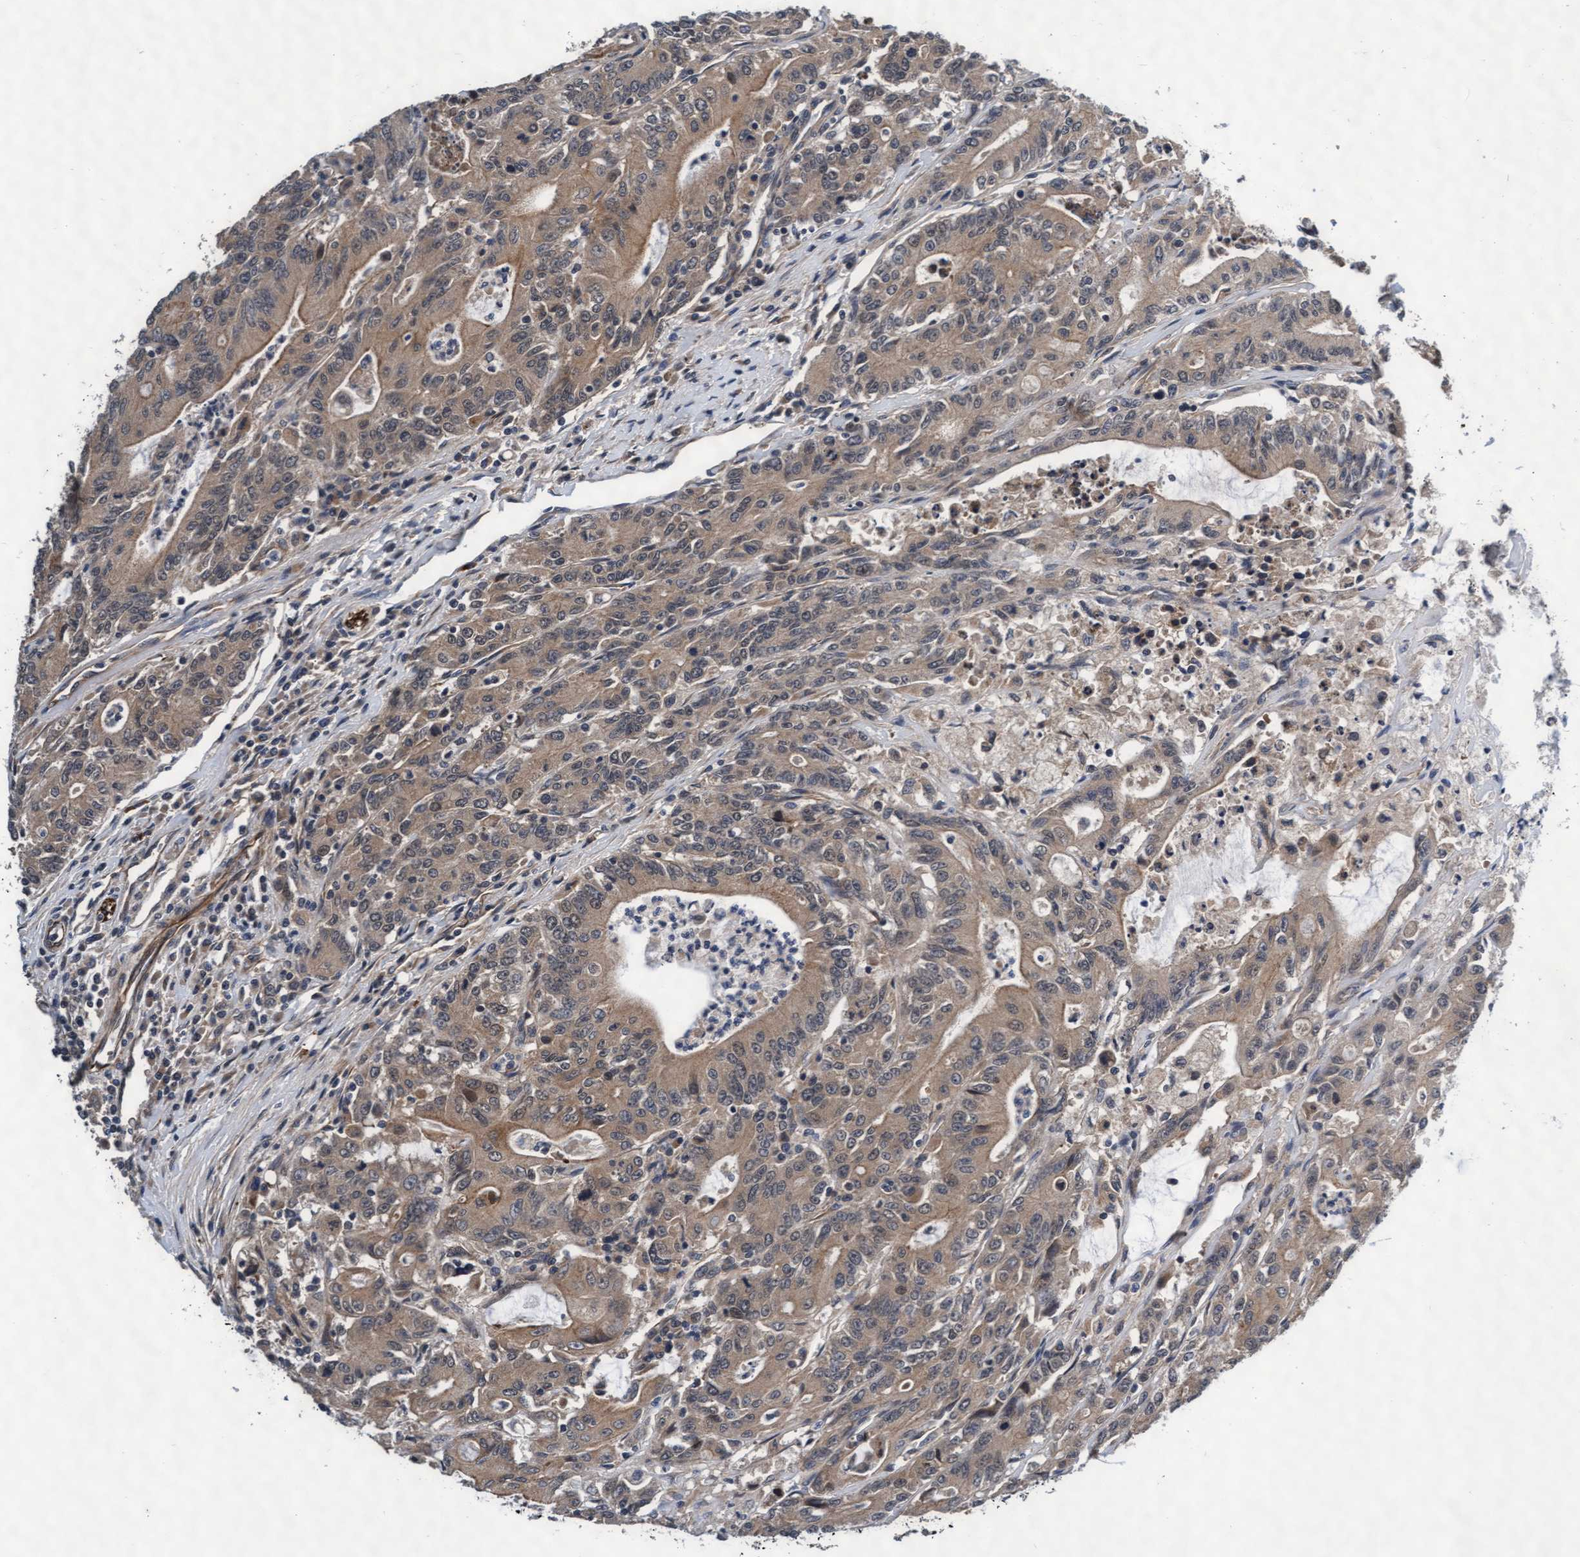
{"staining": {"intensity": "weak", "quantity": ">75%", "location": "cytoplasmic/membranous"}, "tissue": "colorectal cancer", "cell_type": "Tumor cells", "image_type": "cancer", "snomed": [{"axis": "morphology", "description": "Adenocarcinoma, NOS"}, {"axis": "topography", "description": "Colon"}], "caption": "Immunohistochemical staining of adenocarcinoma (colorectal) demonstrates weak cytoplasmic/membranous protein staining in approximately >75% of tumor cells. (IHC, brightfield microscopy, high magnification).", "gene": "EFCAB13", "patient": {"sex": "female", "age": 77}}